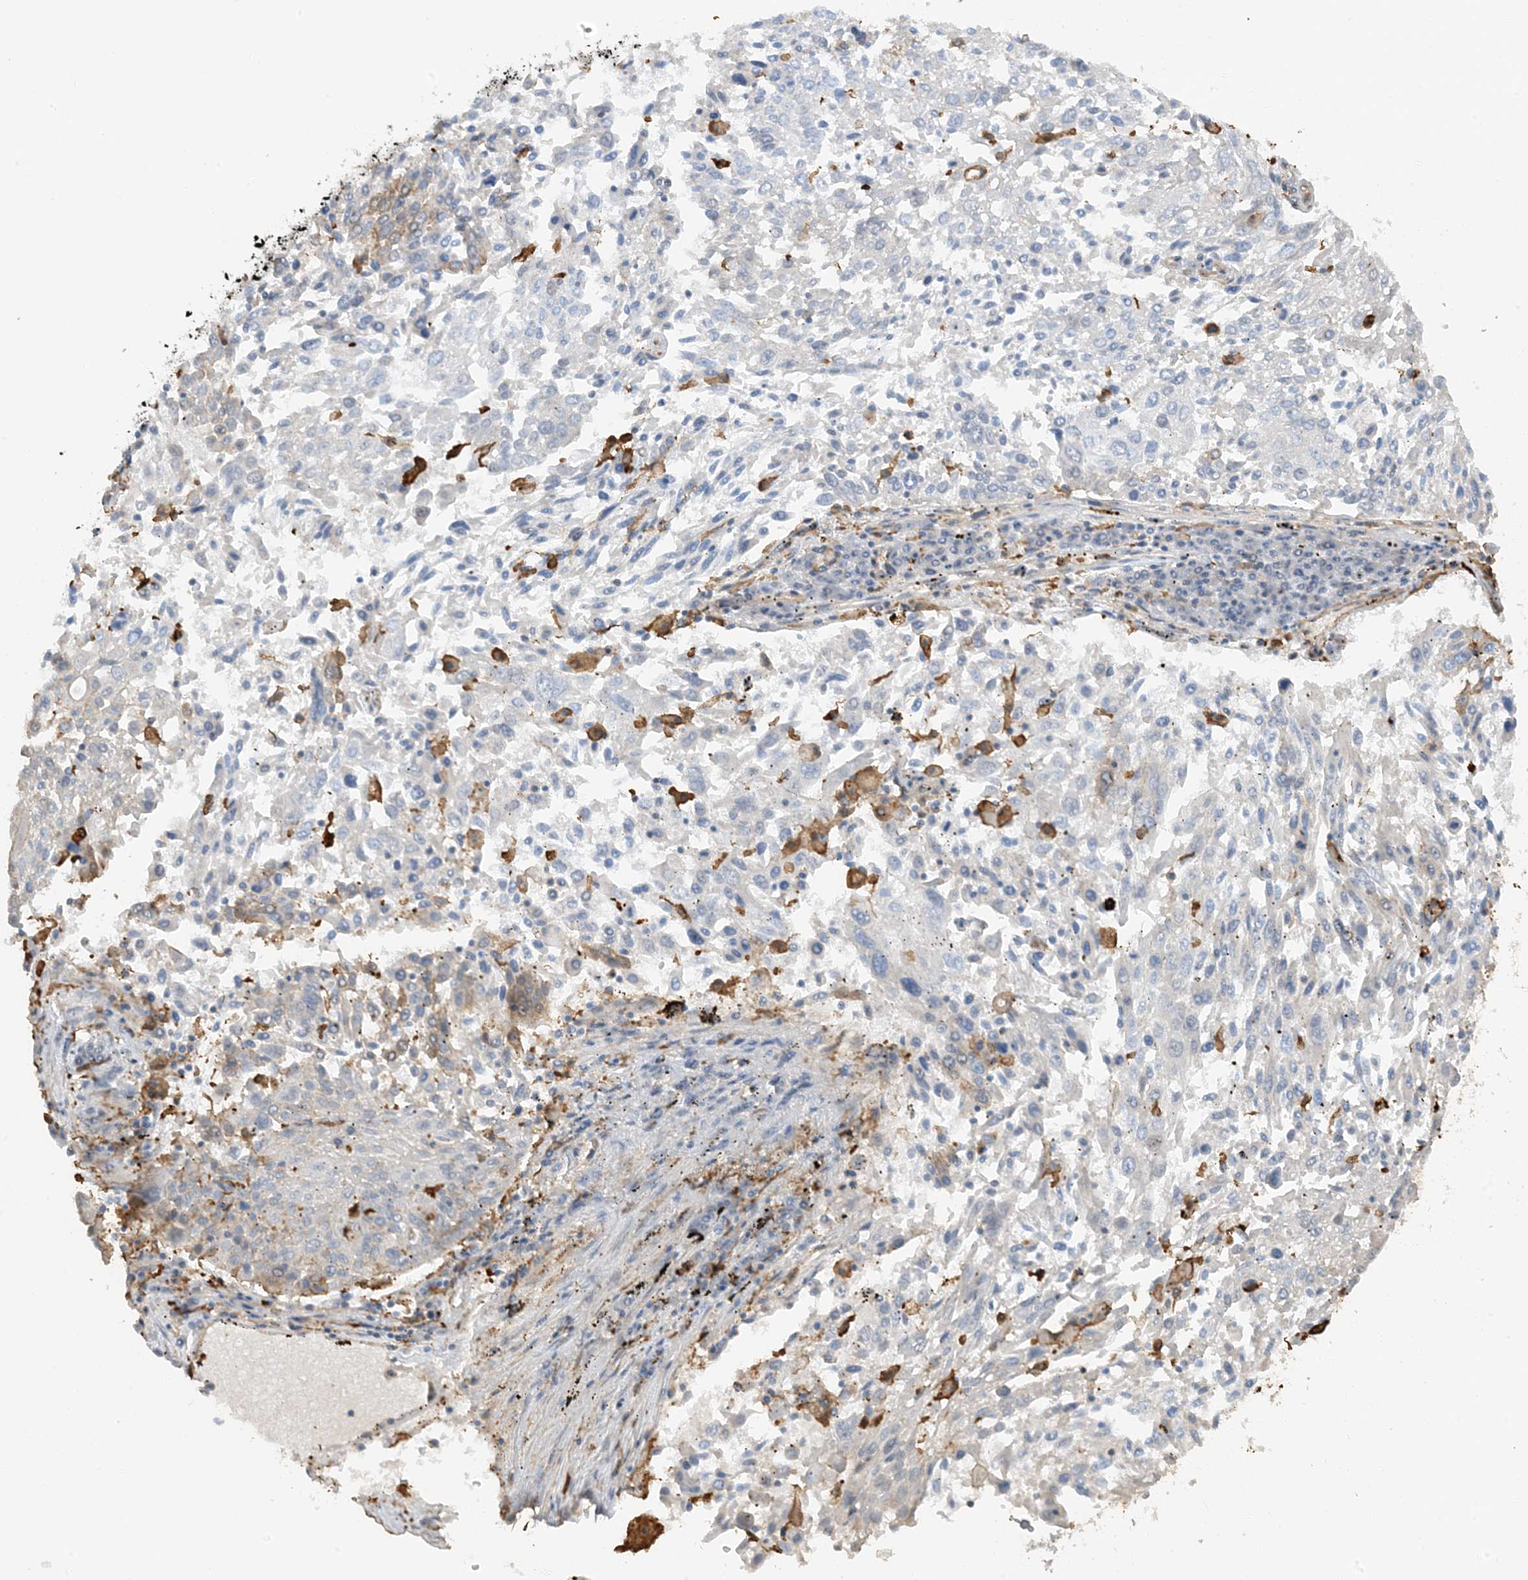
{"staining": {"intensity": "negative", "quantity": "none", "location": "none"}, "tissue": "lung cancer", "cell_type": "Tumor cells", "image_type": "cancer", "snomed": [{"axis": "morphology", "description": "Squamous cell carcinoma, NOS"}, {"axis": "topography", "description": "Lung"}], "caption": "A high-resolution histopathology image shows immunohistochemistry staining of lung cancer (squamous cell carcinoma), which demonstrates no significant expression in tumor cells. (Stains: DAB IHC with hematoxylin counter stain, Microscopy: brightfield microscopy at high magnification).", "gene": "PHACTR2", "patient": {"sex": "male", "age": 65}}